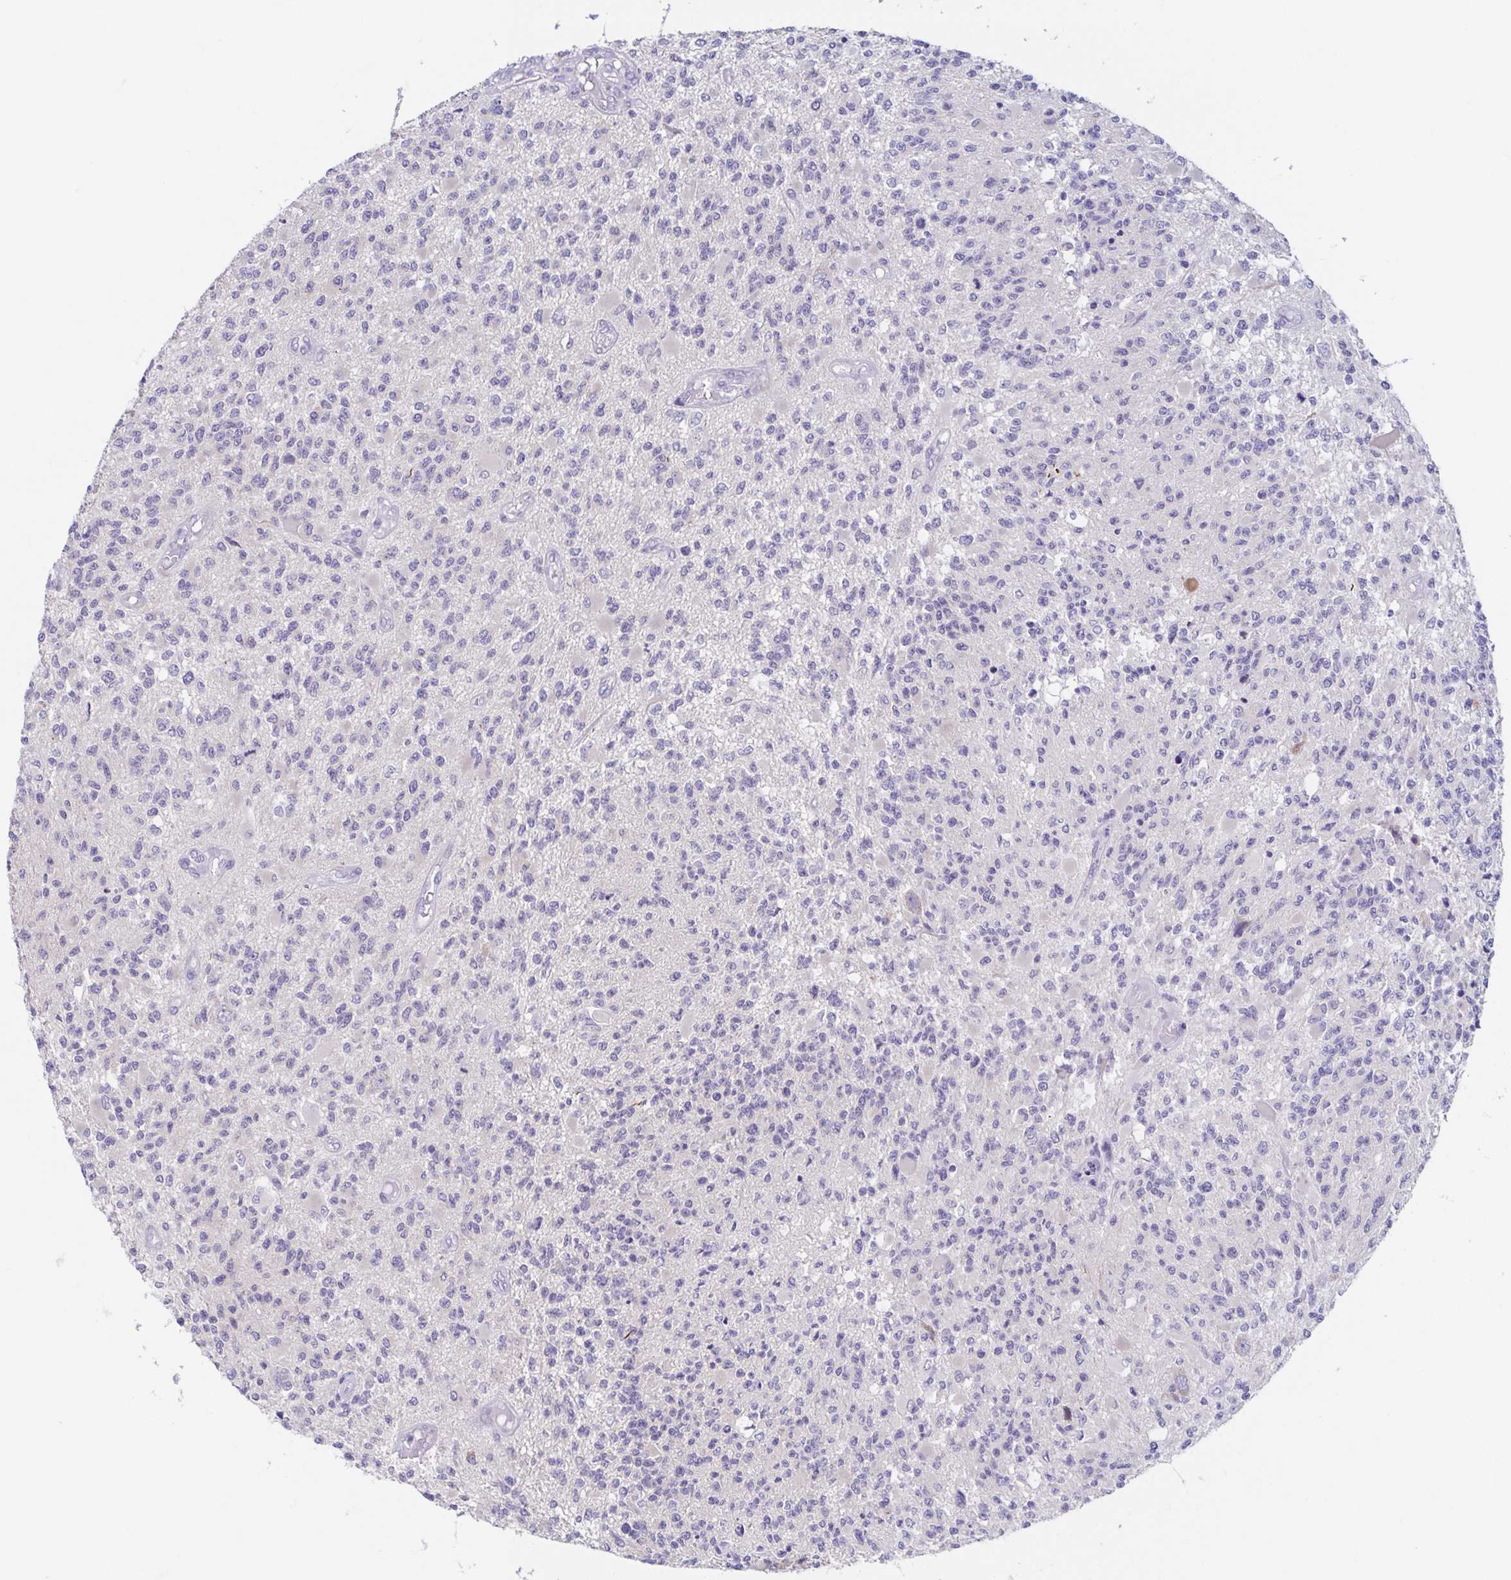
{"staining": {"intensity": "negative", "quantity": "none", "location": "none"}, "tissue": "glioma", "cell_type": "Tumor cells", "image_type": "cancer", "snomed": [{"axis": "morphology", "description": "Glioma, malignant, High grade"}, {"axis": "topography", "description": "Brain"}], "caption": "Immunohistochemistry histopathology image of human glioma stained for a protein (brown), which displays no positivity in tumor cells. Brightfield microscopy of immunohistochemistry stained with DAB (3,3'-diaminobenzidine) (brown) and hematoxylin (blue), captured at high magnification.", "gene": "HTR2A", "patient": {"sex": "female", "age": 63}}